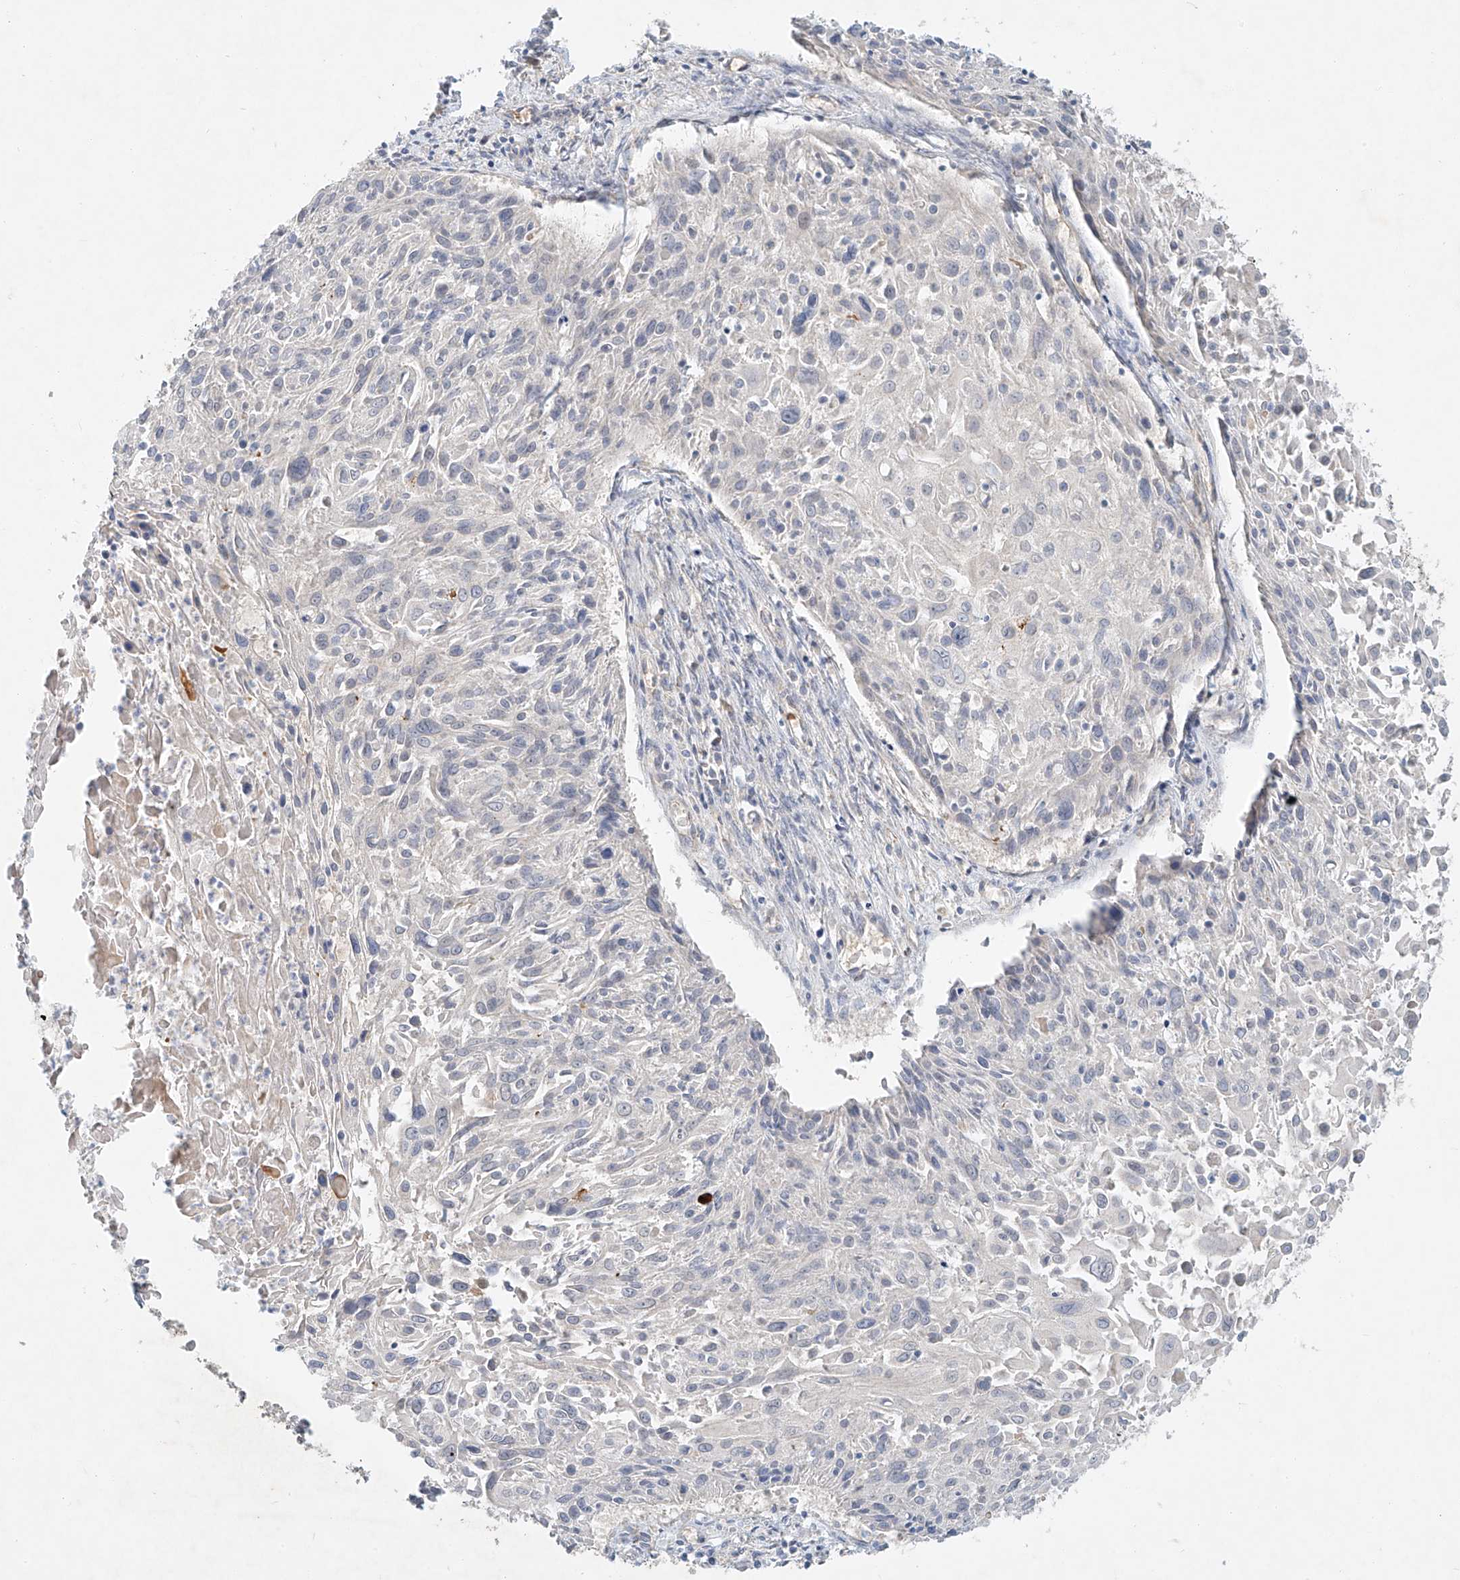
{"staining": {"intensity": "negative", "quantity": "none", "location": "none"}, "tissue": "cervical cancer", "cell_type": "Tumor cells", "image_type": "cancer", "snomed": [{"axis": "morphology", "description": "Squamous cell carcinoma, NOS"}, {"axis": "topography", "description": "Cervix"}], "caption": "IHC histopathology image of neoplastic tissue: human squamous cell carcinoma (cervical) stained with DAB exhibits no significant protein positivity in tumor cells.", "gene": "SYTL3", "patient": {"sex": "female", "age": 51}}